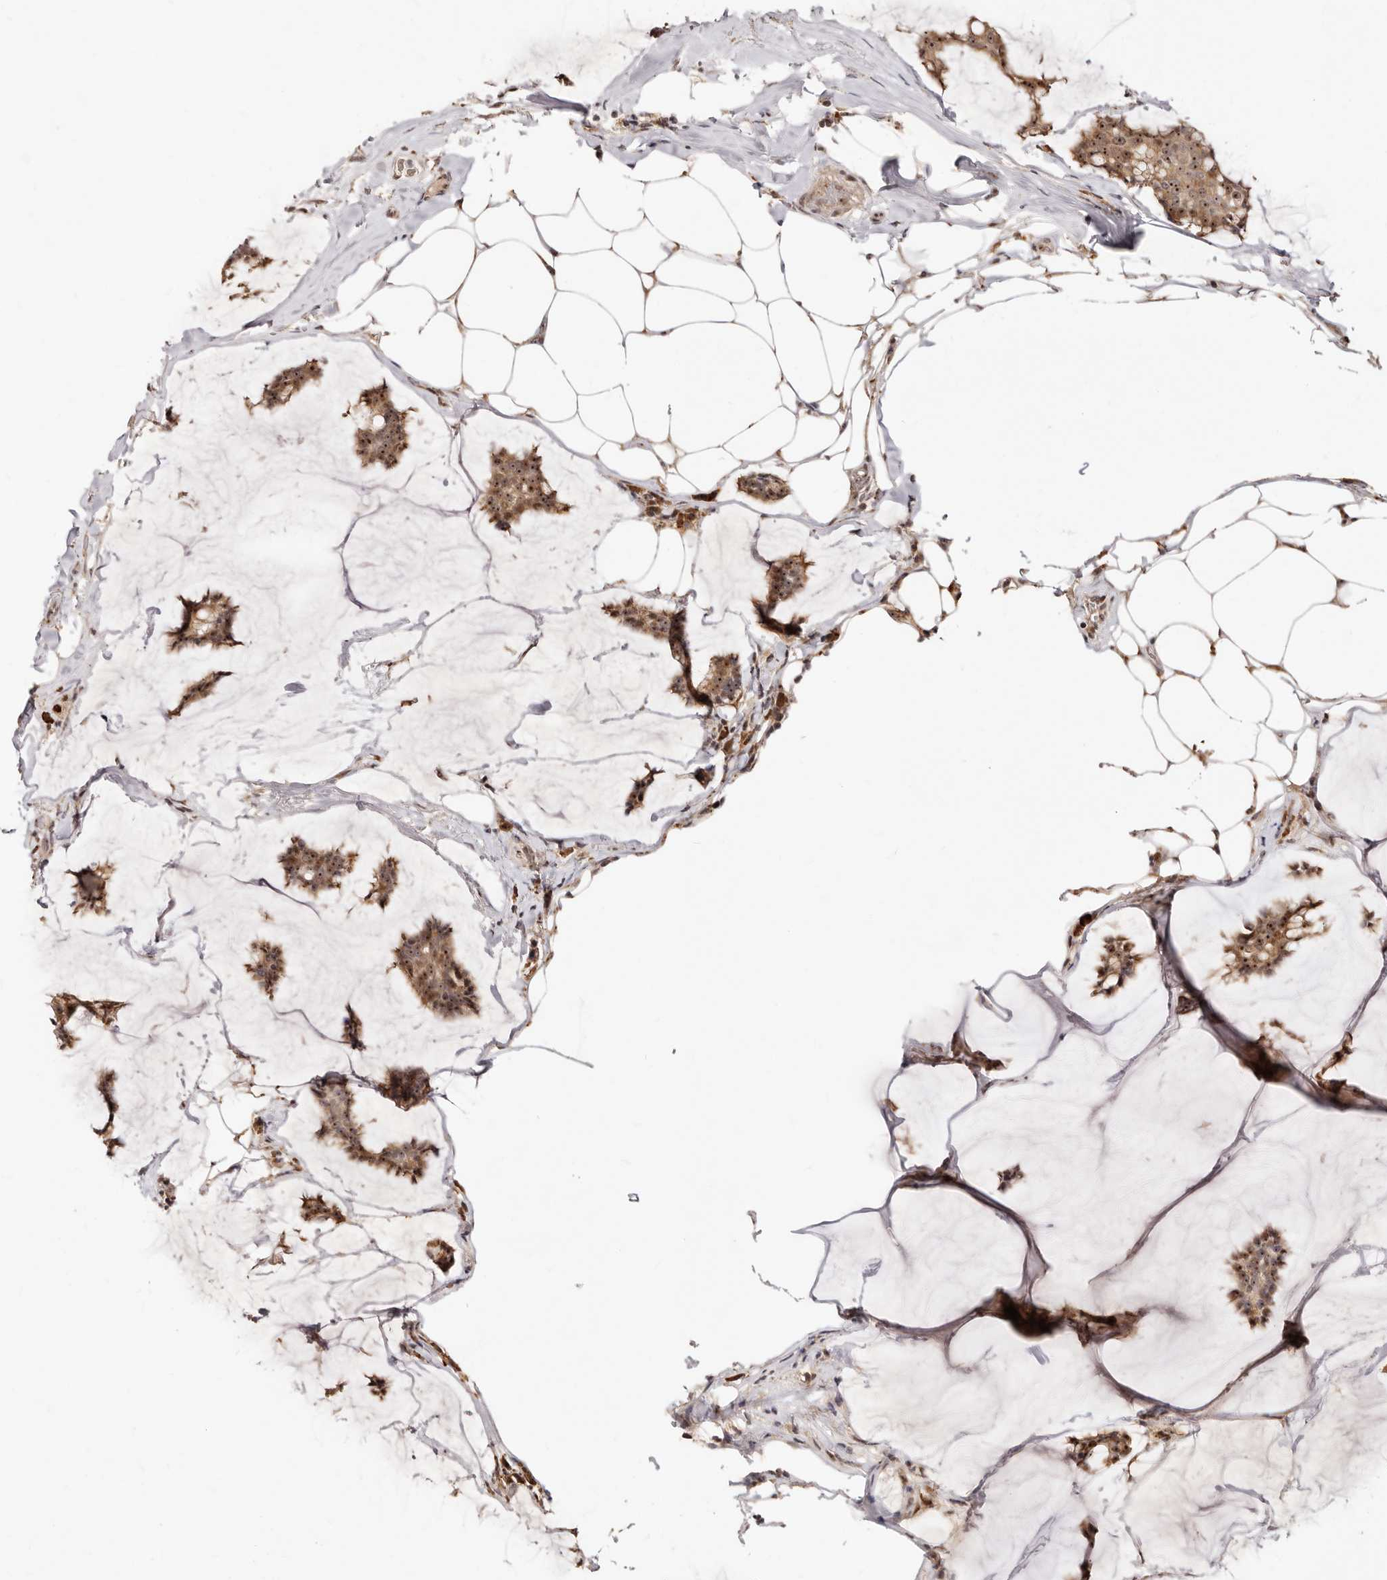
{"staining": {"intensity": "strong", "quantity": ">75%", "location": "cytoplasmic/membranous,nuclear"}, "tissue": "breast cancer", "cell_type": "Tumor cells", "image_type": "cancer", "snomed": [{"axis": "morphology", "description": "Duct carcinoma"}, {"axis": "topography", "description": "Breast"}], "caption": "Immunohistochemistry (IHC) histopathology image of human intraductal carcinoma (breast) stained for a protein (brown), which exhibits high levels of strong cytoplasmic/membranous and nuclear expression in approximately >75% of tumor cells.", "gene": "APOL6", "patient": {"sex": "female", "age": 93}}